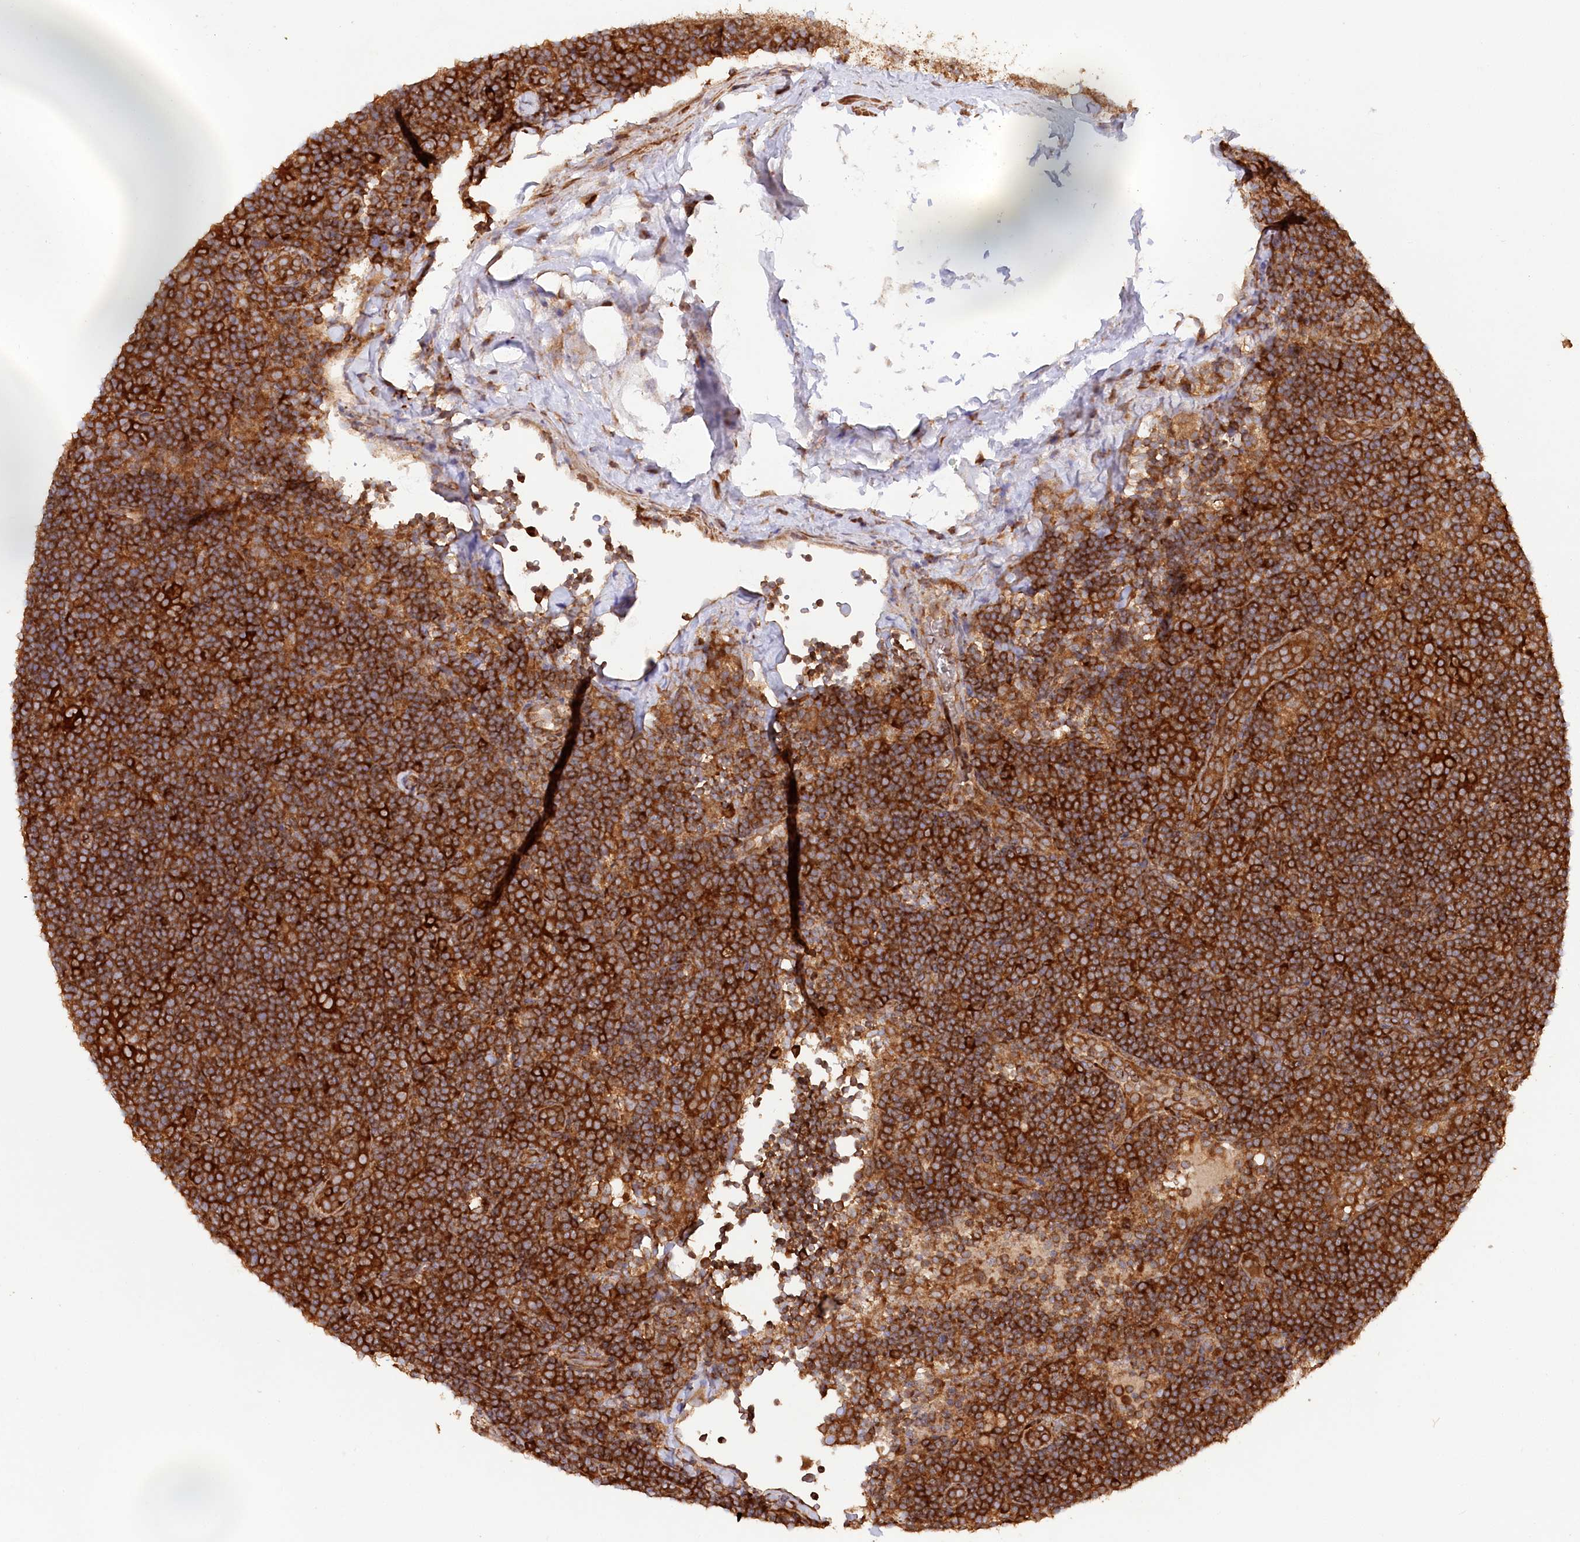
{"staining": {"intensity": "moderate", "quantity": ">75%", "location": "cytoplasmic/membranous"}, "tissue": "lymphoma", "cell_type": "Tumor cells", "image_type": "cancer", "snomed": [{"axis": "morphology", "description": "Hodgkin's disease, NOS"}, {"axis": "topography", "description": "Lymph node"}], "caption": "Immunohistochemistry (IHC) of lymphoma shows medium levels of moderate cytoplasmic/membranous expression in approximately >75% of tumor cells. Nuclei are stained in blue.", "gene": "PAIP2", "patient": {"sex": "female", "age": 57}}